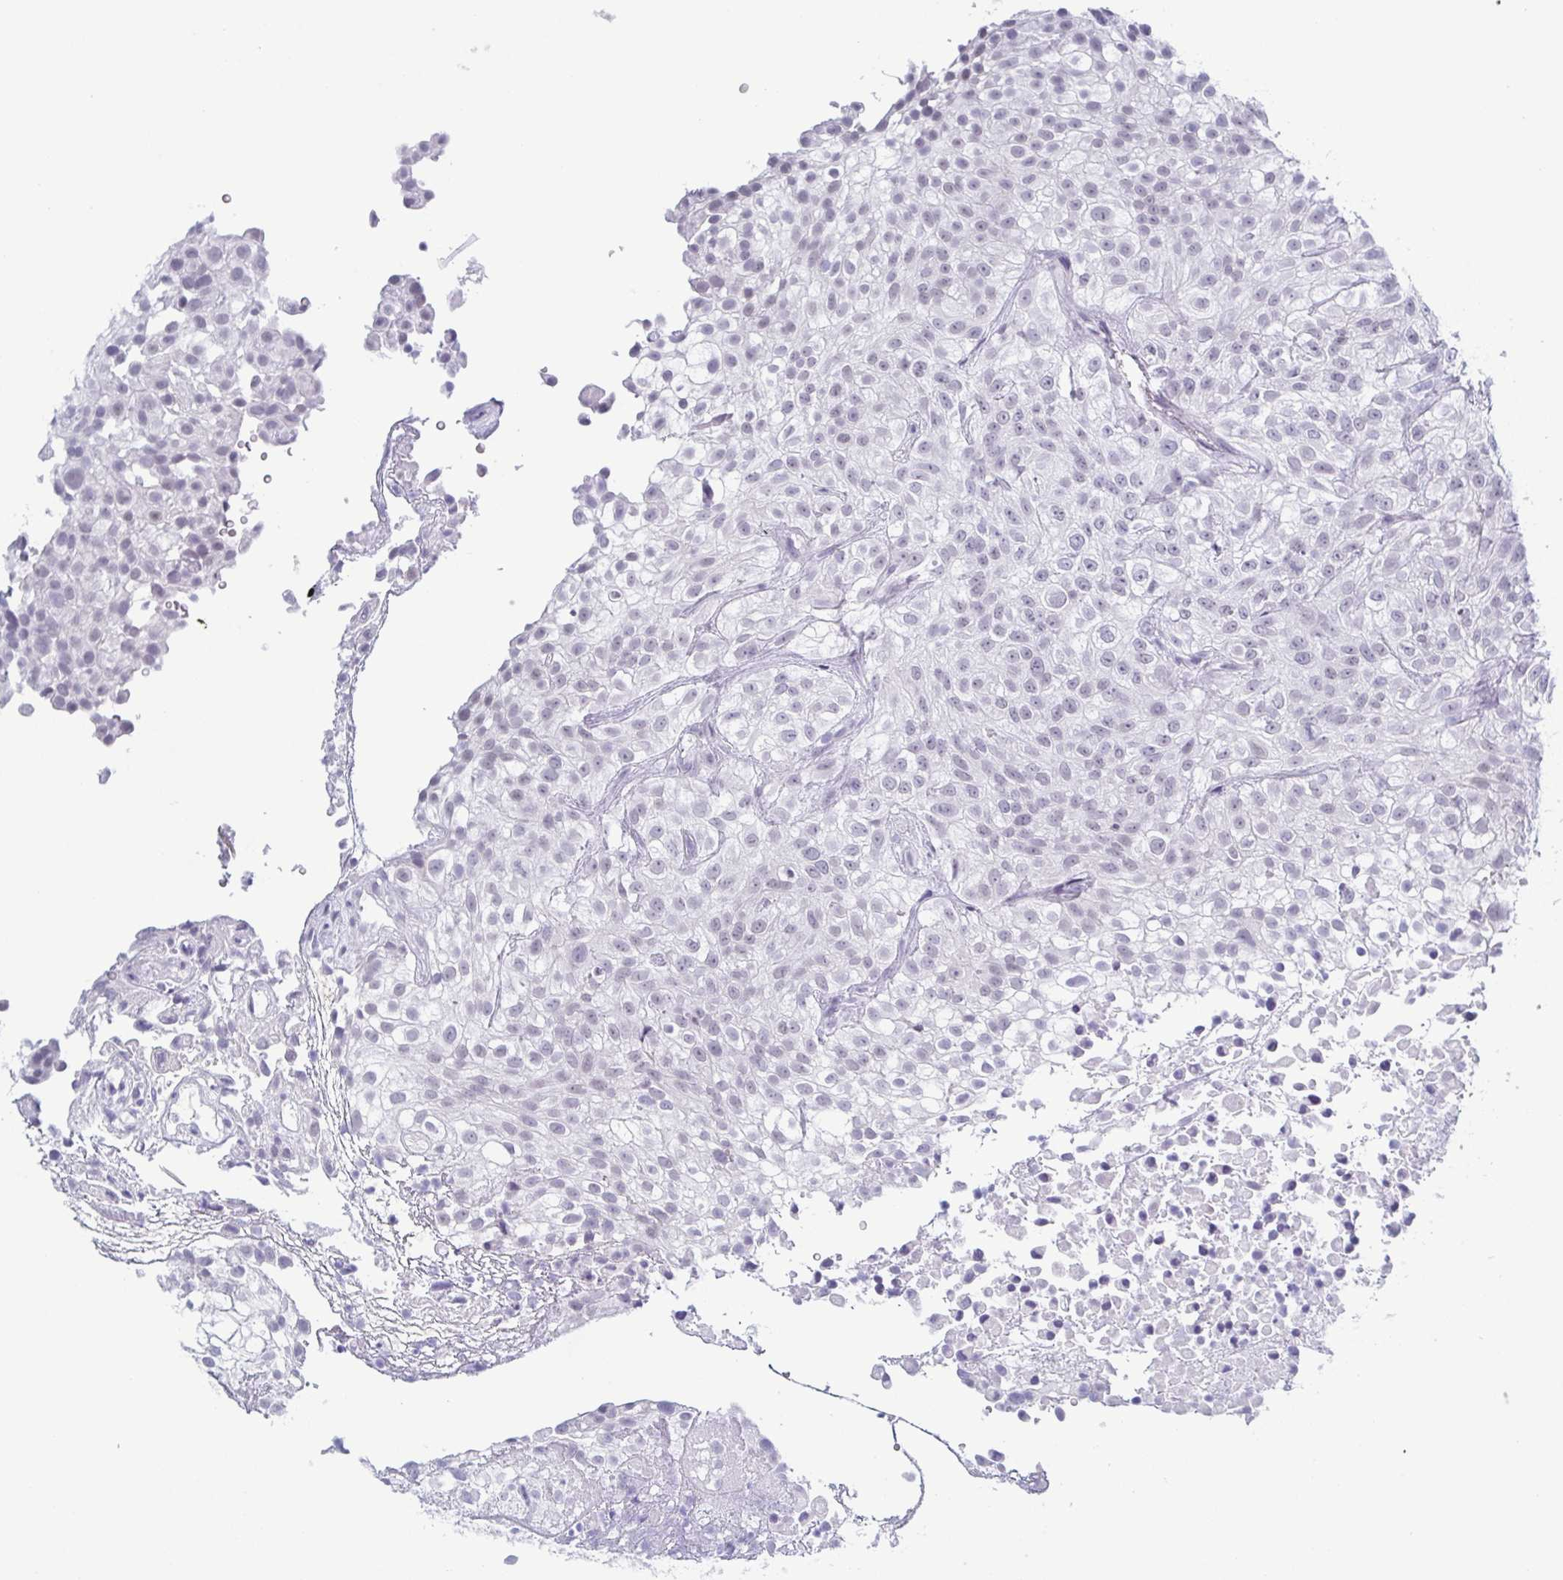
{"staining": {"intensity": "negative", "quantity": "none", "location": "none"}, "tissue": "urothelial cancer", "cell_type": "Tumor cells", "image_type": "cancer", "snomed": [{"axis": "morphology", "description": "Urothelial carcinoma, High grade"}, {"axis": "topography", "description": "Urinary bladder"}], "caption": "IHC micrograph of neoplastic tissue: urothelial cancer stained with DAB (3,3'-diaminobenzidine) shows no significant protein expression in tumor cells.", "gene": "ZFP64", "patient": {"sex": "male", "age": 56}}